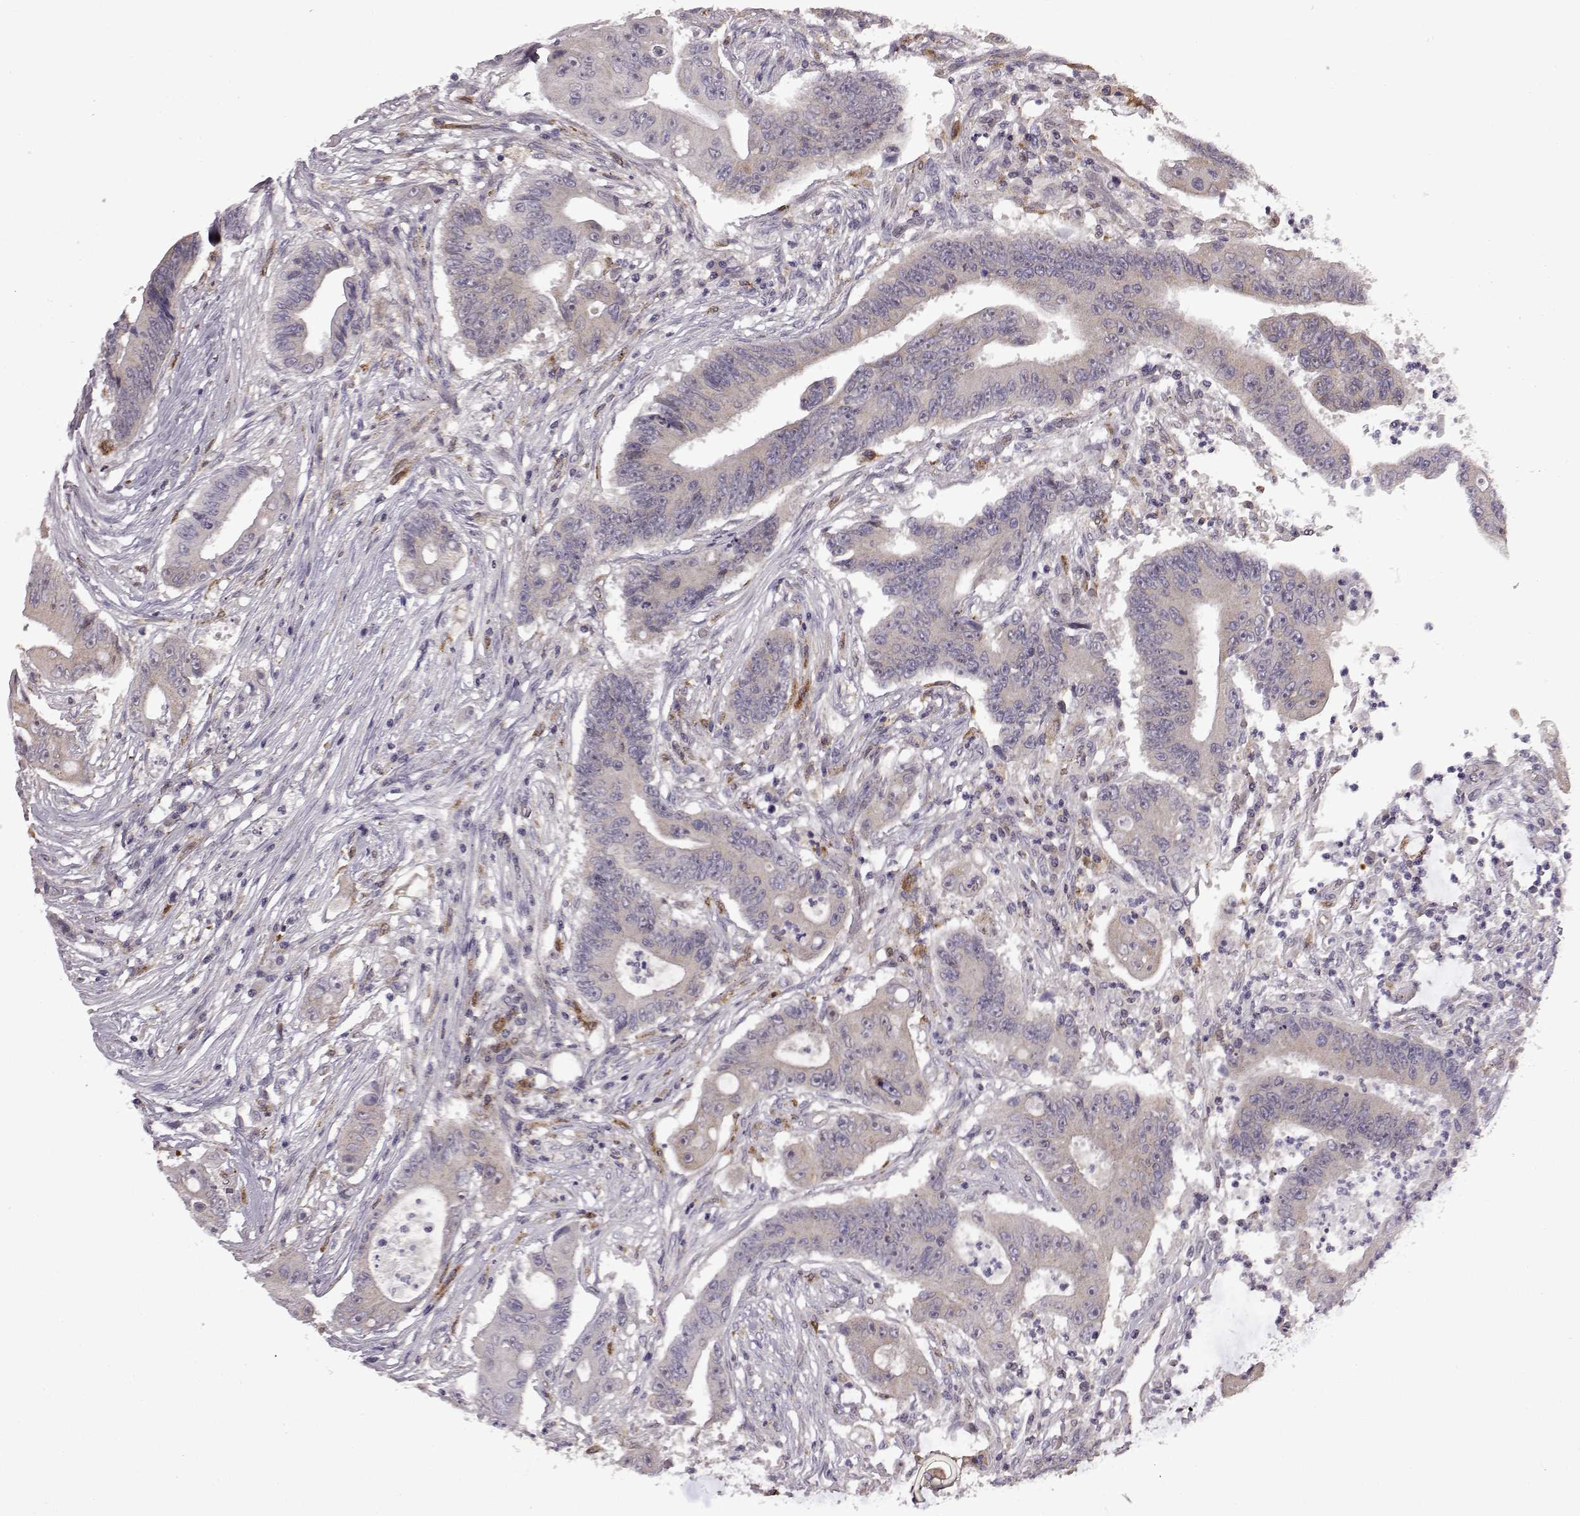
{"staining": {"intensity": "weak", "quantity": "<25%", "location": "cytoplasmic/membranous"}, "tissue": "colorectal cancer", "cell_type": "Tumor cells", "image_type": "cancer", "snomed": [{"axis": "morphology", "description": "Adenocarcinoma, NOS"}, {"axis": "topography", "description": "Rectum"}], "caption": "Immunohistochemistry (IHC) micrograph of human colorectal adenocarcinoma stained for a protein (brown), which reveals no positivity in tumor cells. (DAB immunohistochemistry (IHC) visualized using brightfield microscopy, high magnification).", "gene": "B3GNT6", "patient": {"sex": "male", "age": 54}}